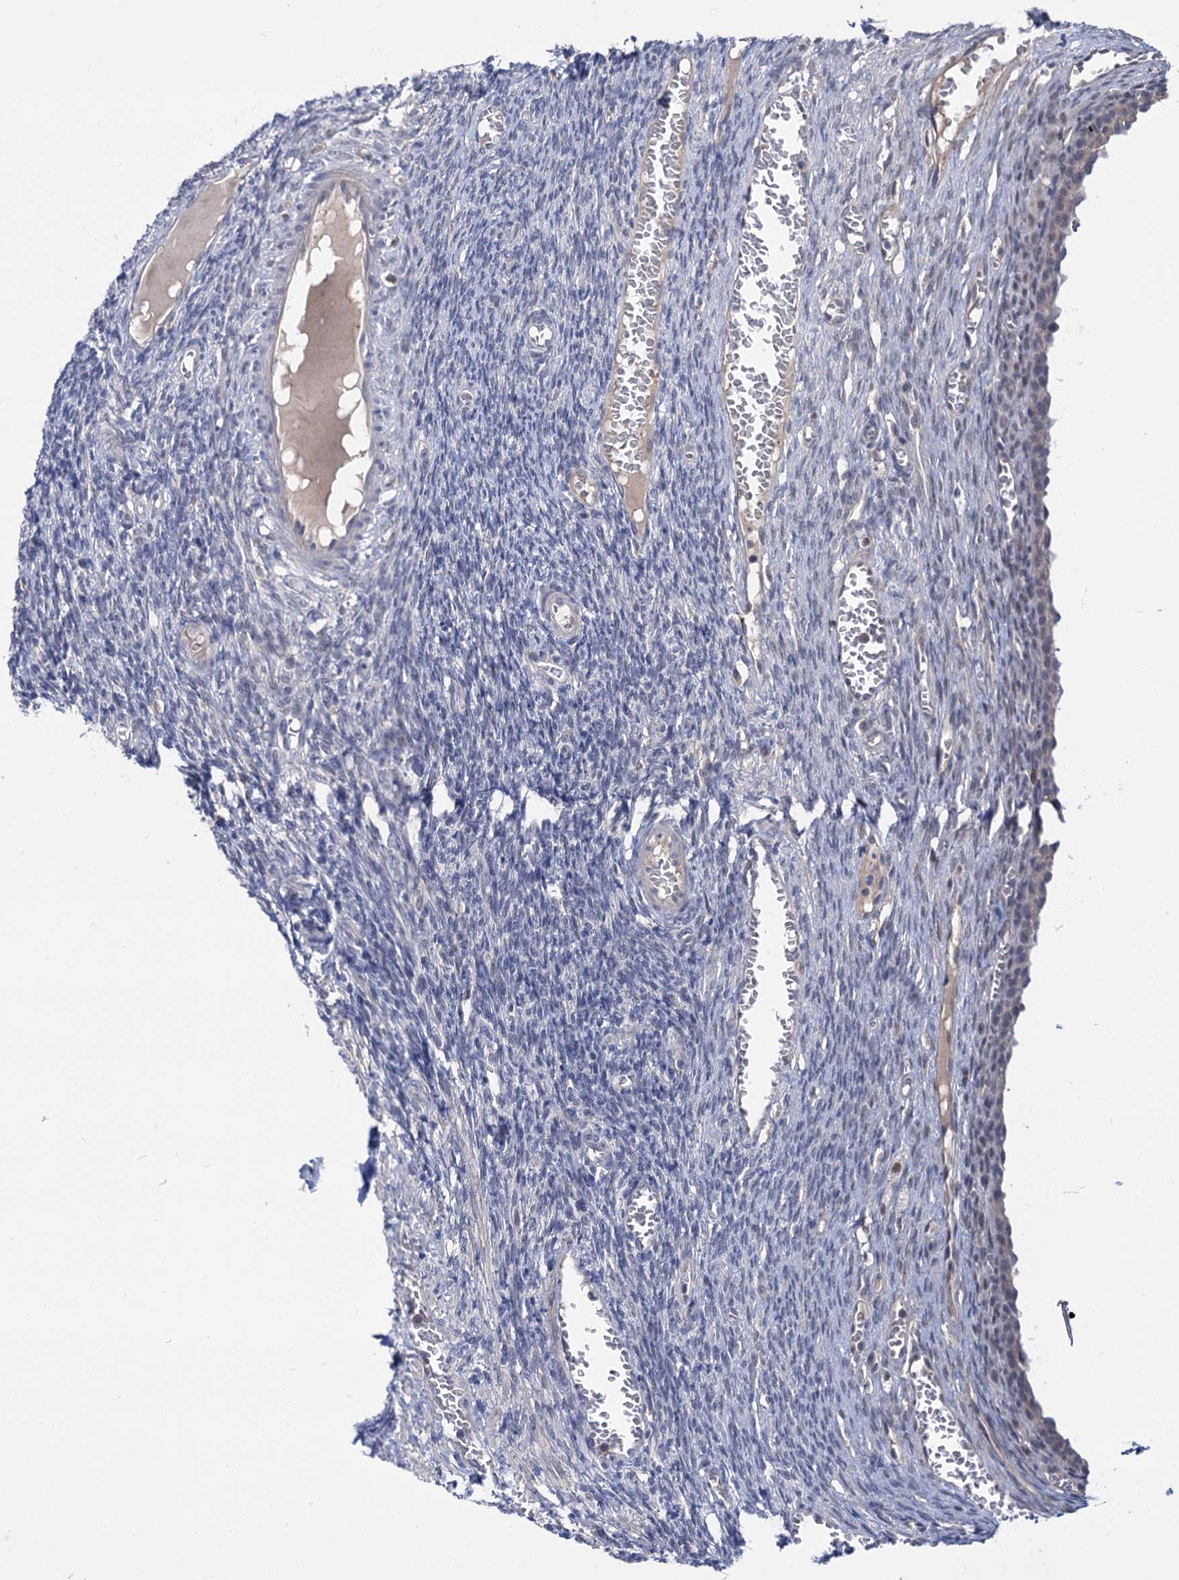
{"staining": {"intensity": "negative", "quantity": "none", "location": "none"}, "tissue": "ovary", "cell_type": "Ovarian stroma cells", "image_type": "normal", "snomed": [{"axis": "morphology", "description": "Normal tissue, NOS"}, {"axis": "topography", "description": "Ovary"}], "caption": "Ovarian stroma cells show no significant positivity in normal ovary.", "gene": "NEK10", "patient": {"sex": "female", "age": 27}}